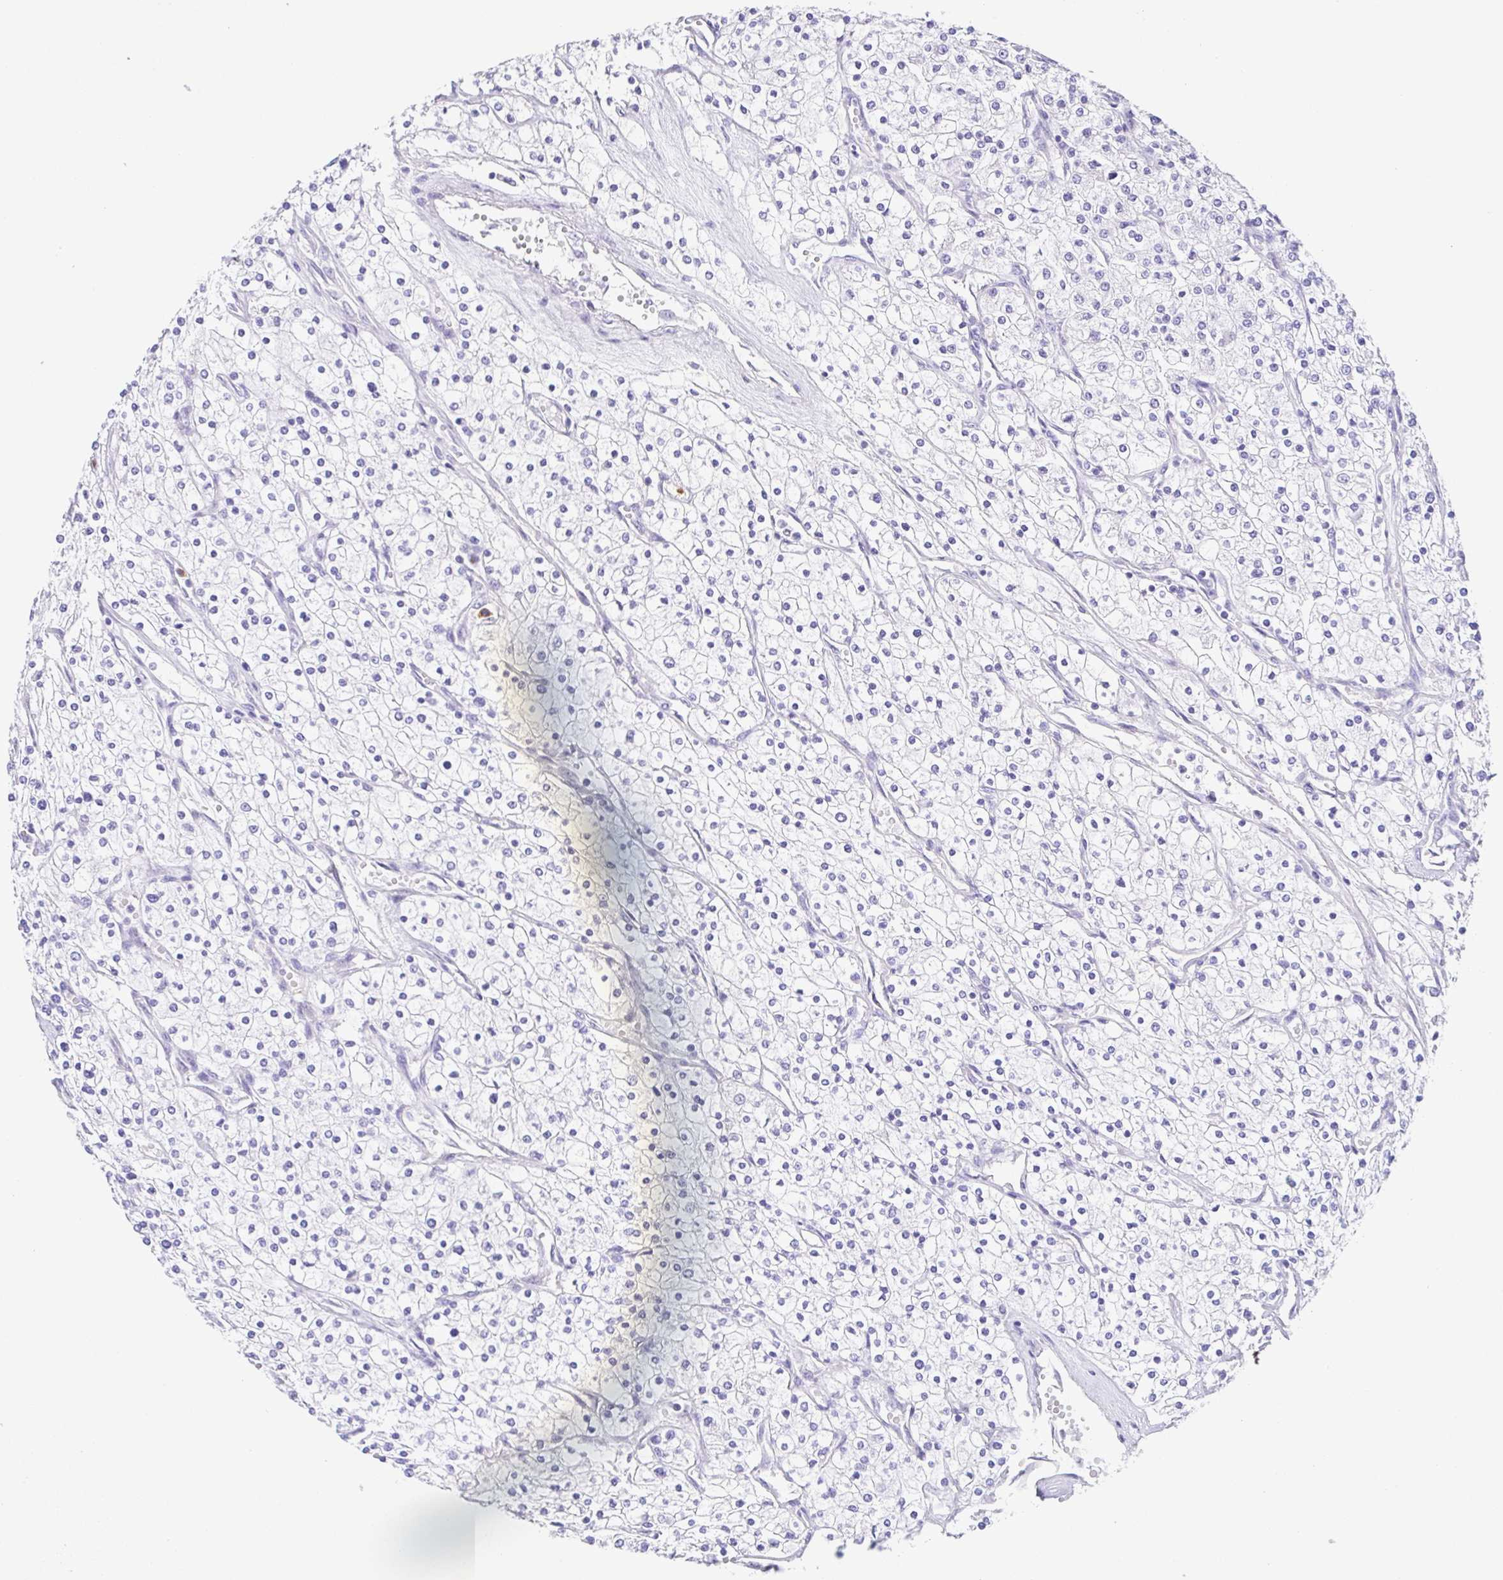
{"staining": {"intensity": "negative", "quantity": "none", "location": "none"}, "tissue": "renal cancer", "cell_type": "Tumor cells", "image_type": "cancer", "snomed": [{"axis": "morphology", "description": "Adenocarcinoma, NOS"}, {"axis": "topography", "description": "Kidney"}], "caption": "This is a image of IHC staining of renal adenocarcinoma, which shows no expression in tumor cells.", "gene": "ARPP21", "patient": {"sex": "male", "age": 80}}